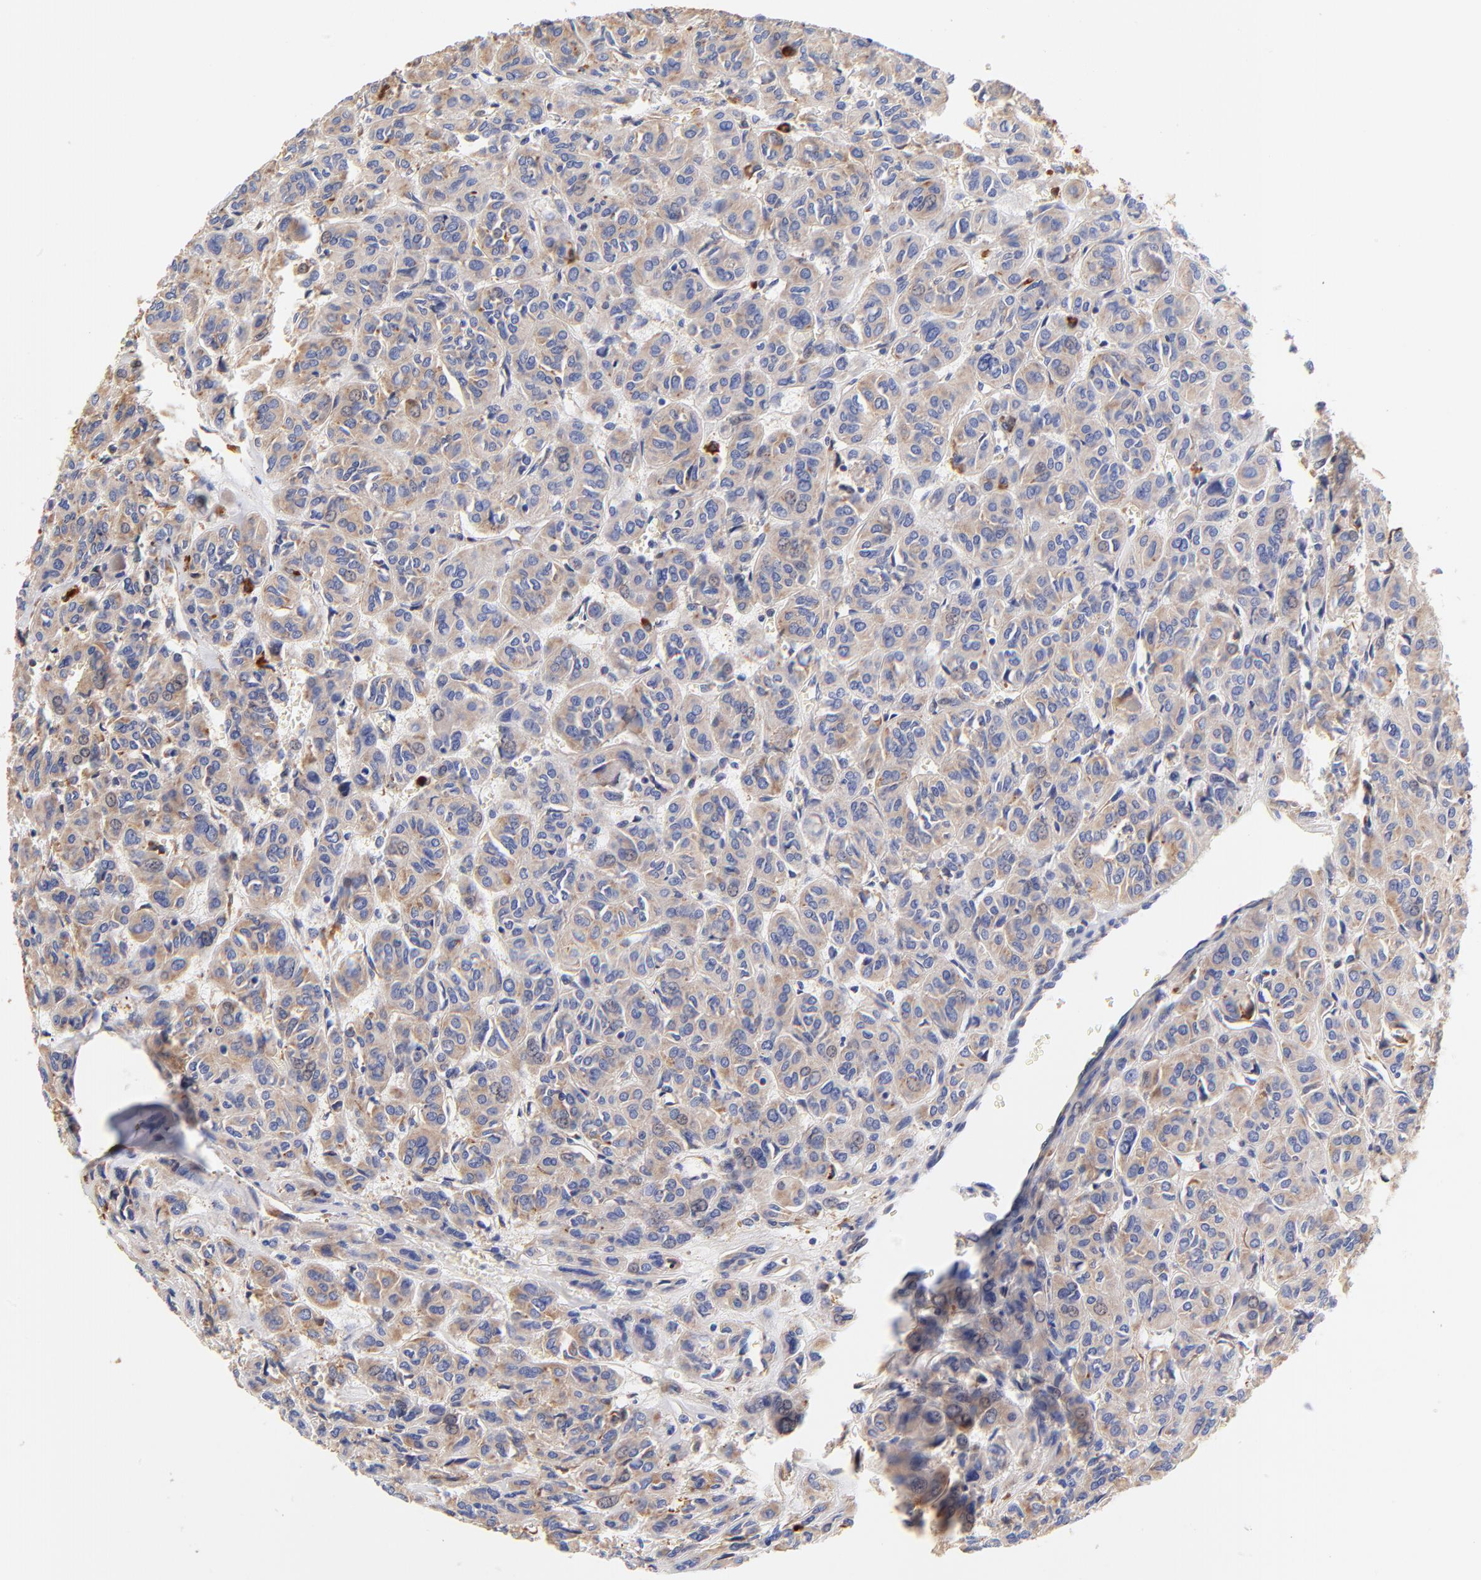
{"staining": {"intensity": "moderate", "quantity": ">75%", "location": "cytoplasmic/membranous"}, "tissue": "thyroid cancer", "cell_type": "Tumor cells", "image_type": "cancer", "snomed": [{"axis": "morphology", "description": "Follicular adenoma carcinoma, NOS"}, {"axis": "topography", "description": "Thyroid gland"}], "caption": "Immunohistochemistry (DAB) staining of thyroid cancer reveals moderate cytoplasmic/membranous protein expression in about >75% of tumor cells. The protein is stained brown, and the nuclei are stained in blue (DAB IHC with brightfield microscopy, high magnification).", "gene": "RPL27", "patient": {"sex": "female", "age": 71}}